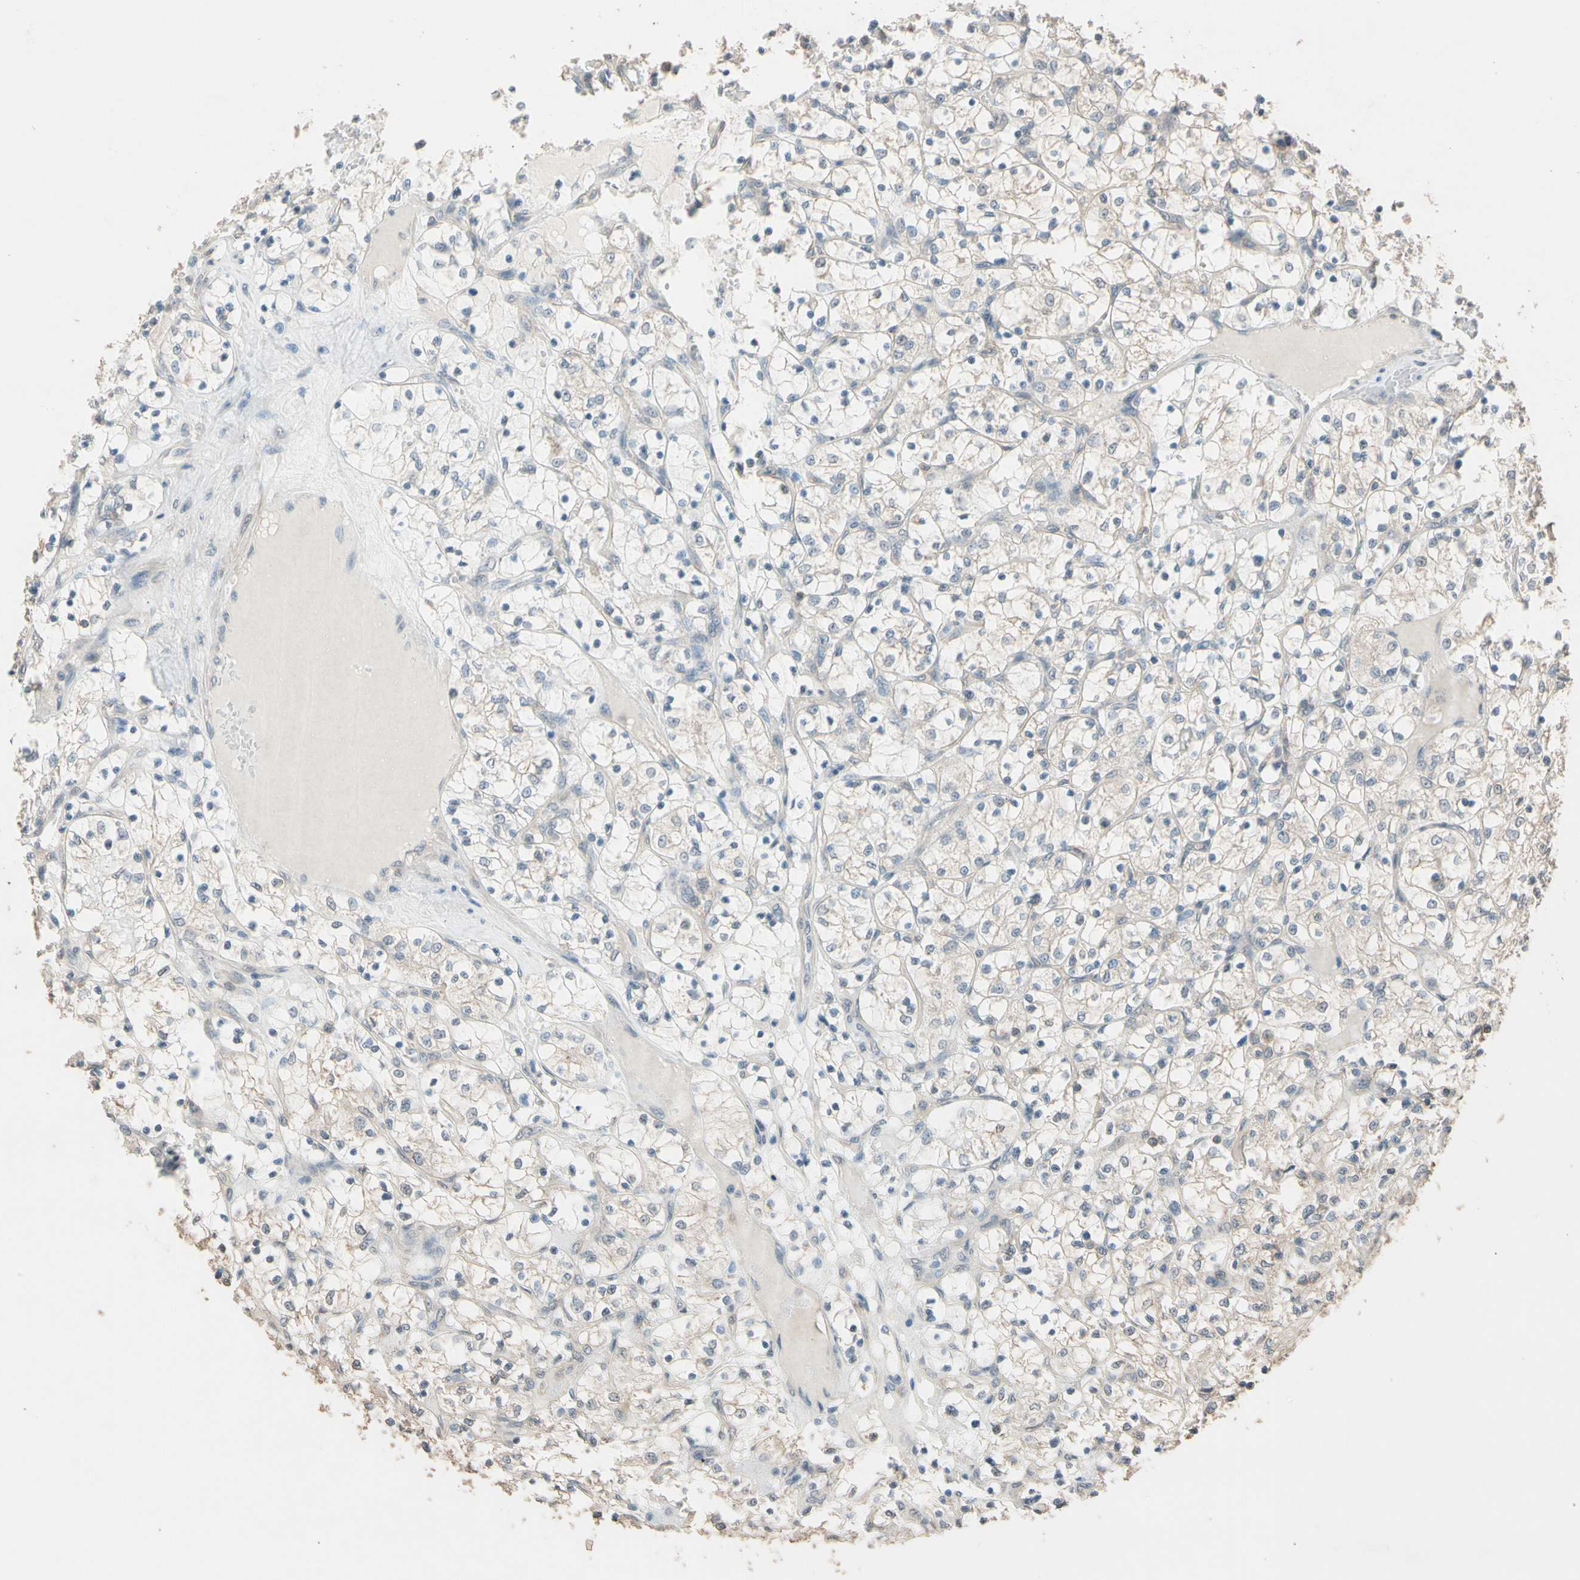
{"staining": {"intensity": "weak", "quantity": "25%-75%", "location": "cytoplasmic/membranous"}, "tissue": "renal cancer", "cell_type": "Tumor cells", "image_type": "cancer", "snomed": [{"axis": "morphology", "description": "Adenocarcinoma, NOS"}, {"axis": "topography", "description": "Kidney"}], "caption": "Protein staining by immunohistochemistry (IHC) reveals weak cytoplasmic/membranous expression in approximately 25%-75% of tumor cells in renal adenocarcinoma.", "gene": "MAP3K7", "patient": {"sex": "female", "age": 69}}